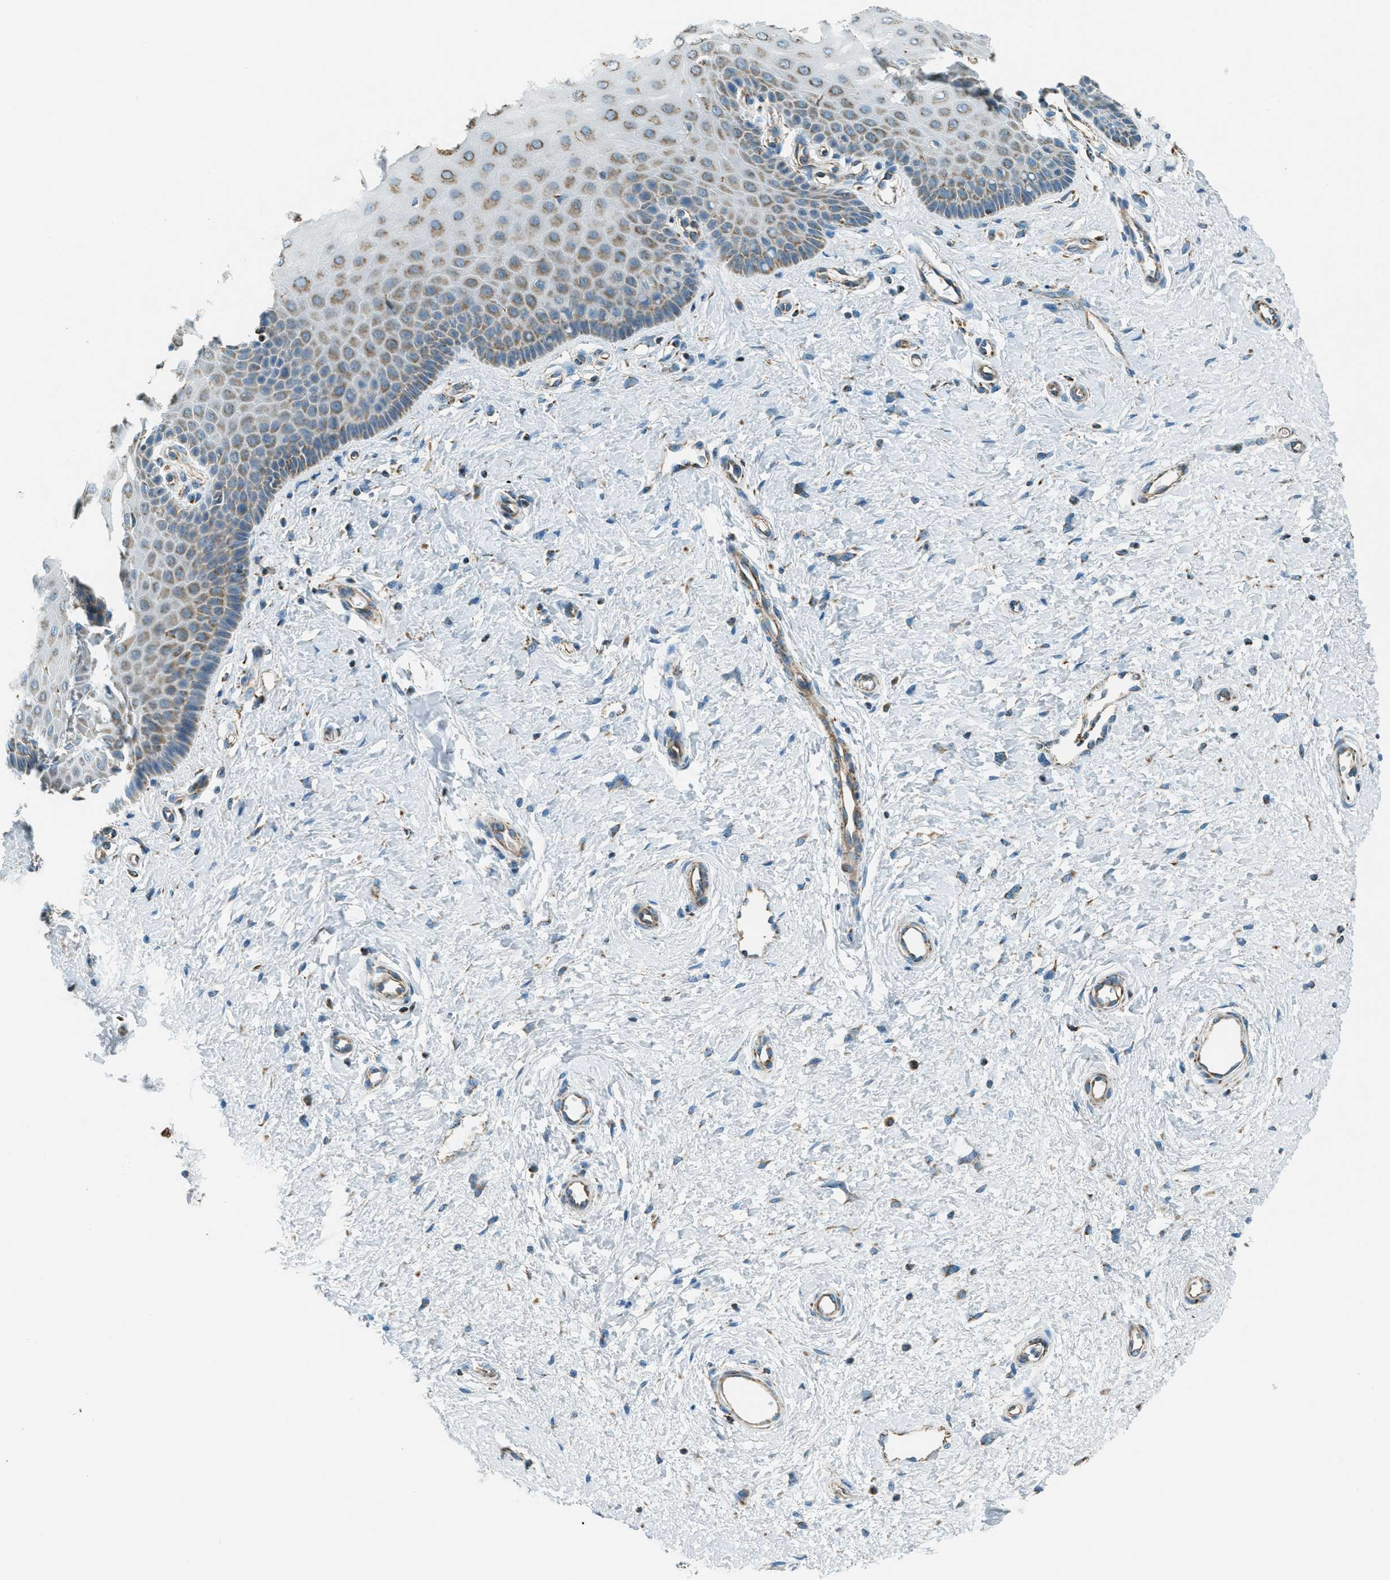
{"staining": {"intensity": "weak", "quantity": "<25%", "location": "cytoplasmic/membranous"}, "tissue": "cervix", "cell_type": "Squamous epithelial cells", "image_type": "normal", "snomed": [{"axis": "morphology", "description": "Normal tissue, NOS"}, {"axis": "topography", "description": "Cervix"}], "caption": "Immunohistochemistry photomicrograph of normal human cervix stained for a protein (brown), which shows no positivity in squamous epithelial cells.", "gene": "CHST15", "patient": {"sex": "female", "age": 55}}